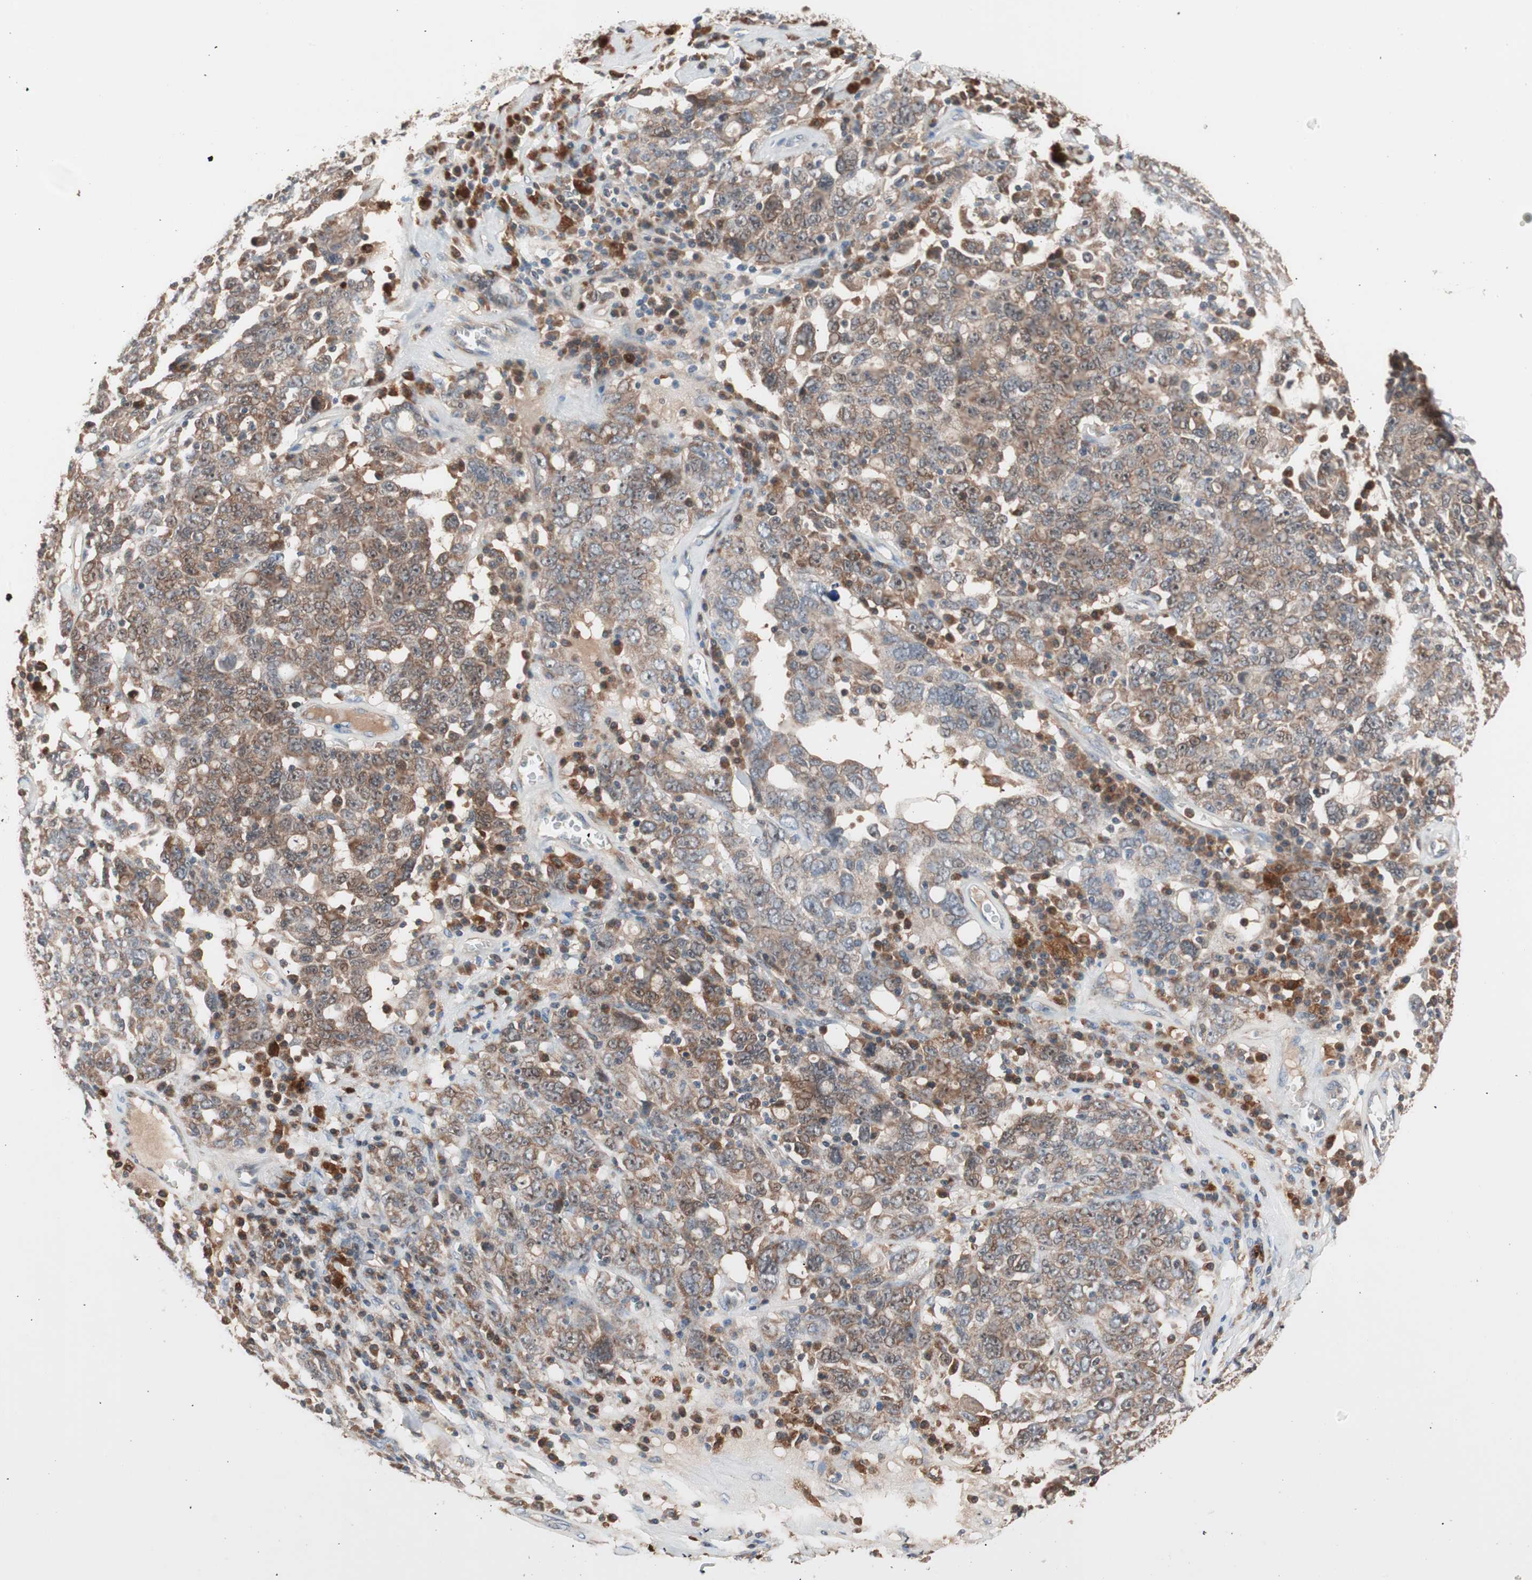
{"staining": {"intensity": "moderate", "quantity": ">75%", "location": "cytoplasmic/membranous"}, "tissue": "ovarian cancer", "cell_type": "Tumor cells", "image_type": "cancer", "snomed": [{"axis": "morphology", "description": "Carcinoma, endometroid"}, {"axis": "topography", "description": "Ovary"}], "caption": "Protein staining of ovarian cancer tissue displays moderate cytoplasmic/membranous positivity in approximately >75% of tumor cells. (Stains: DAB in brown, nuclei in blue, Microscopy: brightfield microscopy at high magnification).", "gene": "HMBS", "patient": {"sex": "female", "age": 62}}